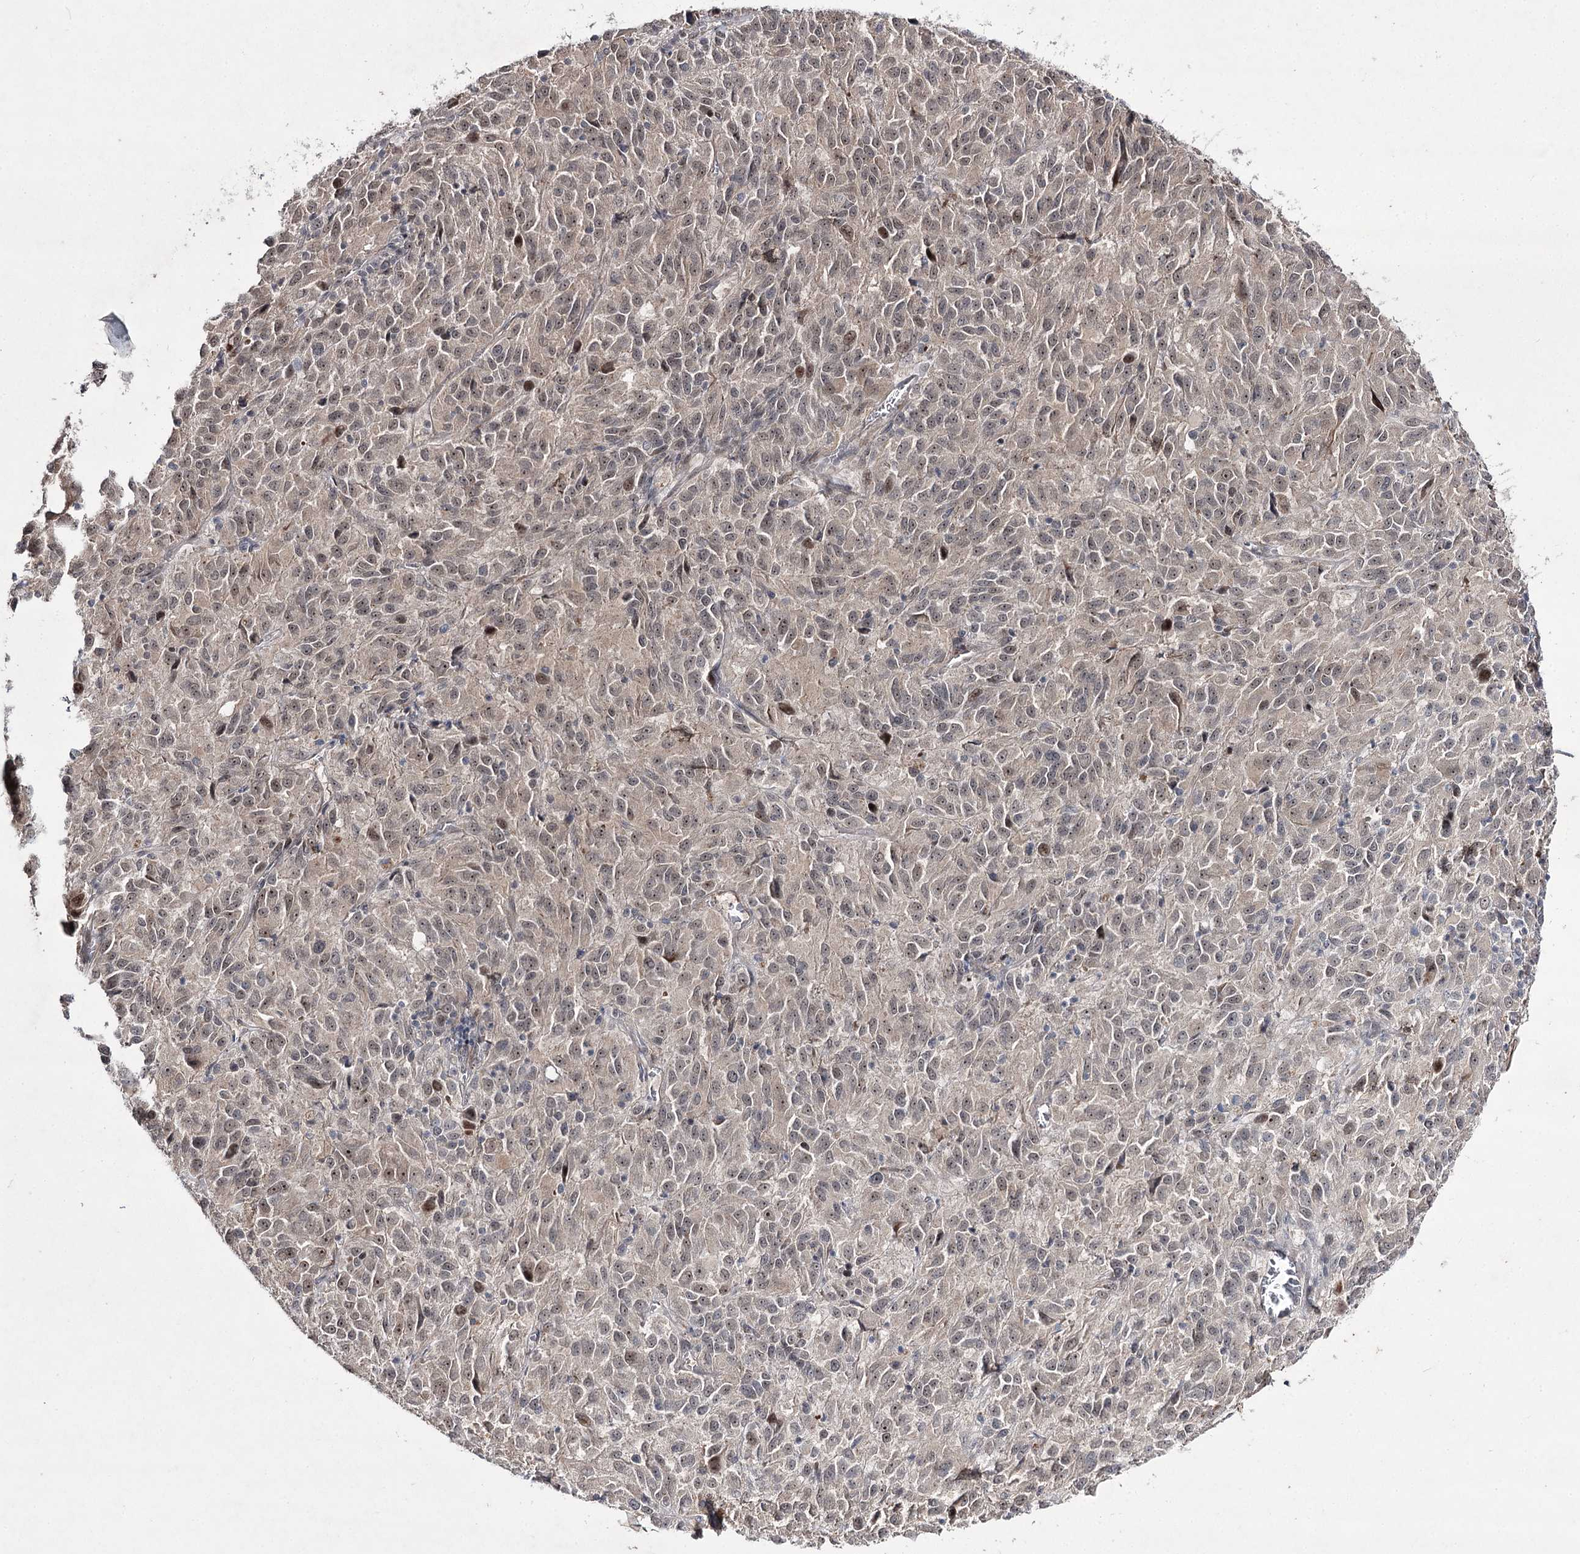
{"staining": {"intensity": "weak", "quantity": "25%-75%", "location": "nuclear"}, "tissue": "melanoma", "cell_type": "Tumor cells", "image_type": "cancer", "snomed": [{"axis": "morphology", "description": "Malignant melanoma, Metastatic site"}, {"axis": "topography", "description": "Lung"}], "caption": "Protein expression analysis of malignant melanoma (metastatic site) reveals weak nuclear positivity in about 25%-75% of tumor cells.", "gene": "HOXC11", "patient": {"sex": "male", "age": 64}}